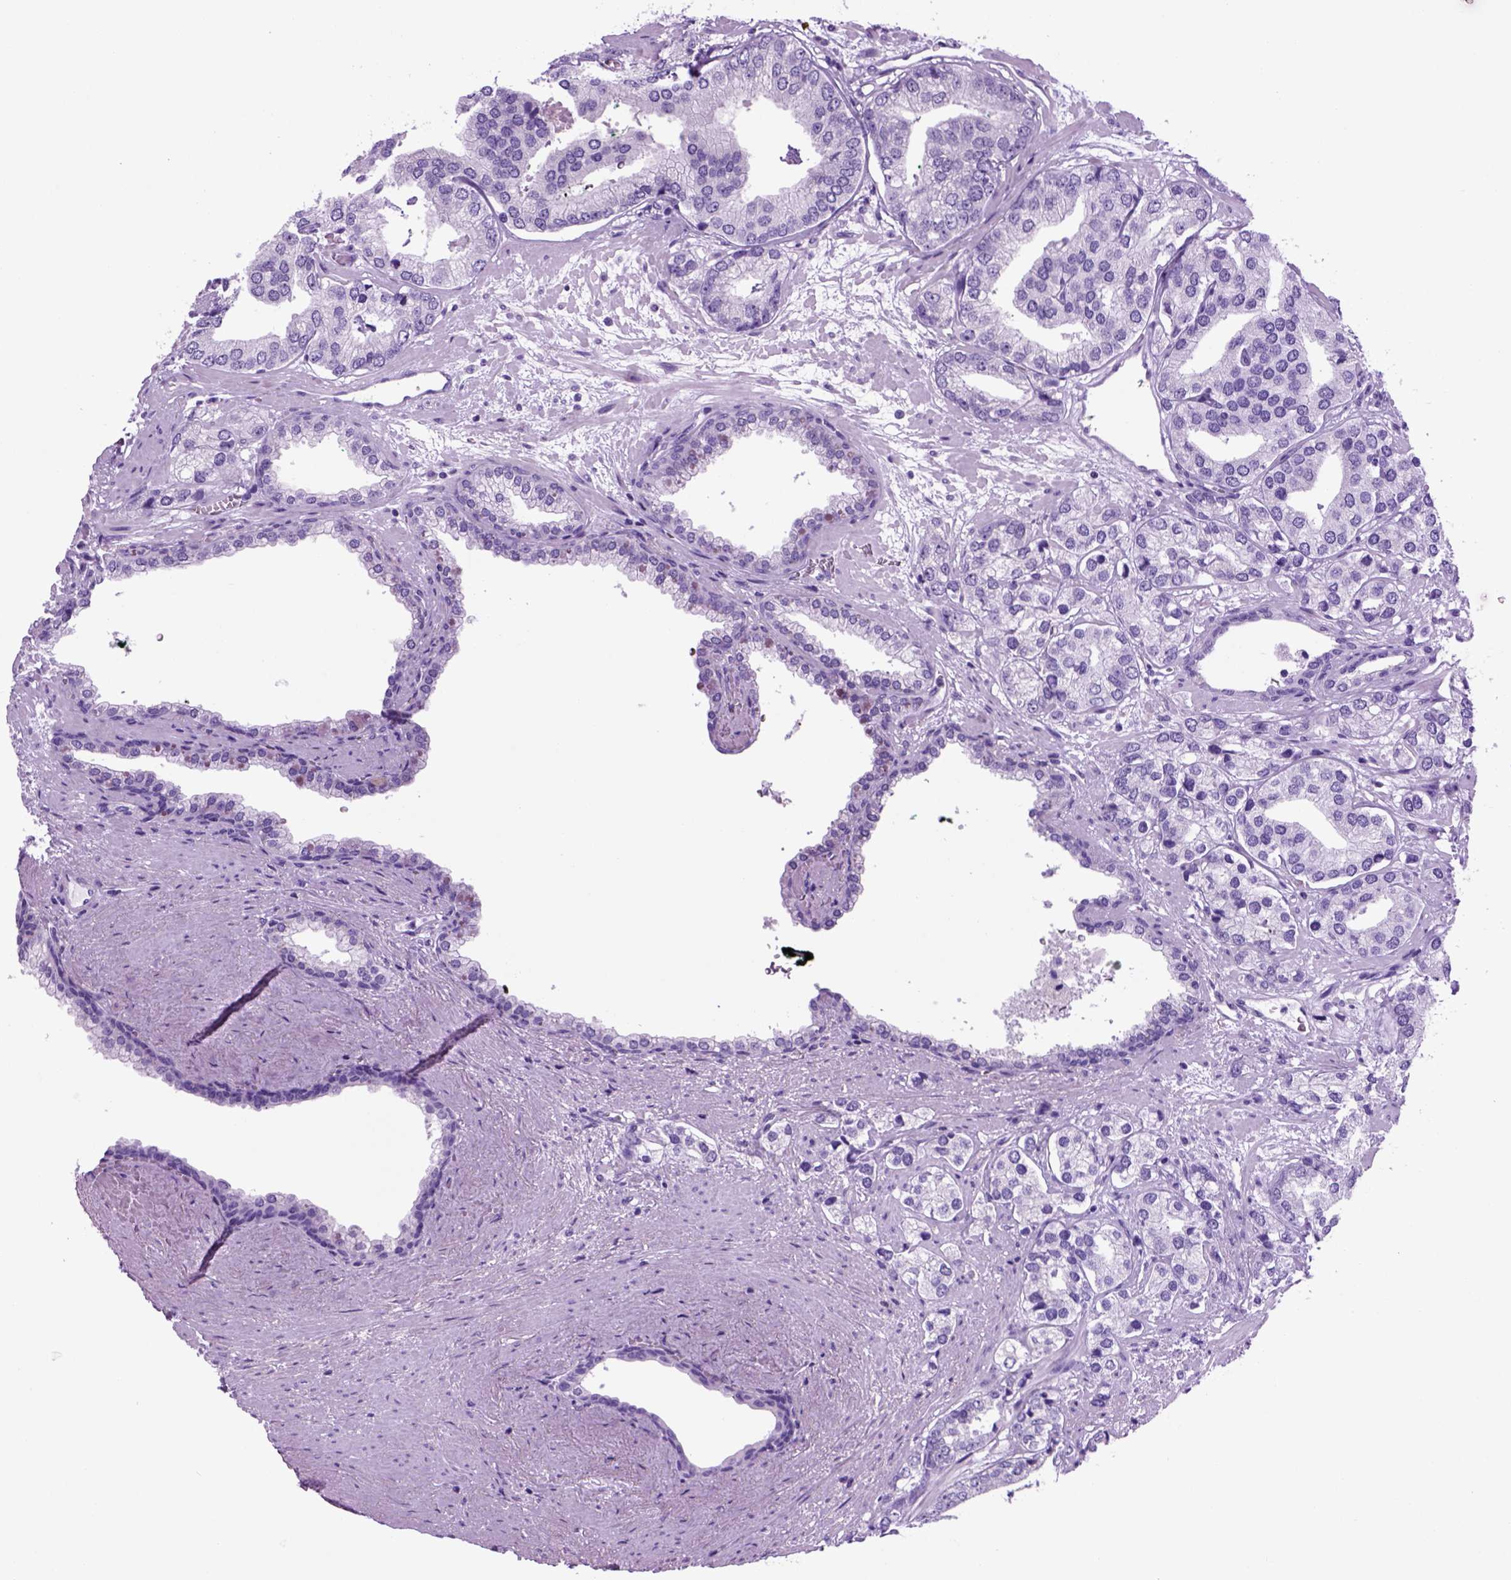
{"staining": {"intensity": "negative", "quantity": "none", "location": "none"}, "tissue": "prostate cancer", "cell_type": "Tumor cells", "image_type": "cancer", "snomed": [{"axis": "morphology", "description": "Adenocarcinoma, High grade"}, {"axis": "topography", "description": "Prostate"}], "caption": "A histopathology image of prostate cancer (adenocarcinoma (high-grade)) stained for a protein demonstrates no brown staining in tumor cells. (Brightfield microscopy of DAB (3,3'-diaminobenzidine) immunohistochemistry (IHC) at high magnification).", "gene": "HHIPL2", "patient": {"sex": "male", "age": 58}}